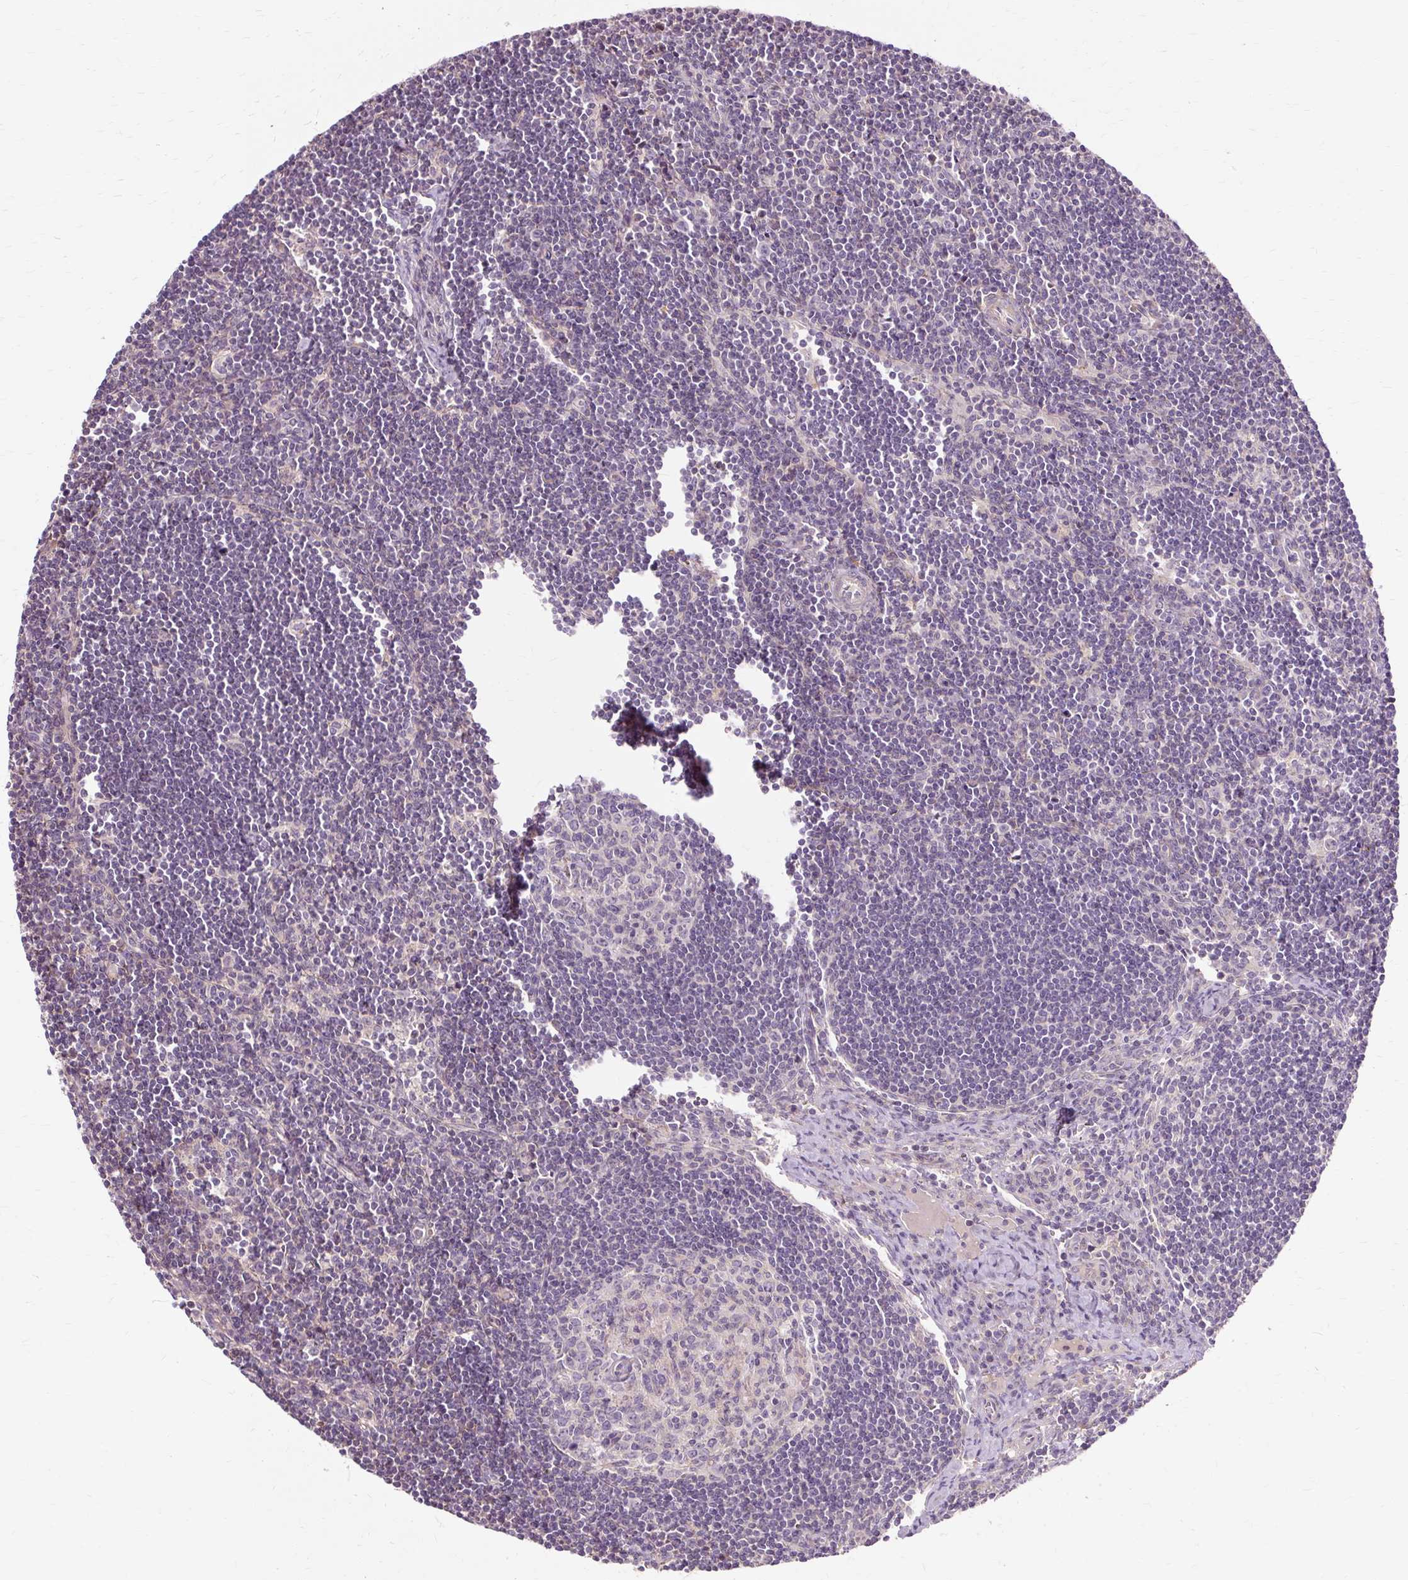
{"staining": {"intensity": "negative", "quantity": "none", "location": "none"}, "tissue": "lymph node", "cell_type": "Germinal center cells", "image_type": "normal", "snomed": [{"axis": "morphology", "description": "Normal tissue, NOS"}, {"axis": "topography", "description": "Lymph node"}], "caption": "This histopathology image is of unremarkable lymph node stained with immunohistochemistry to label a protein in brown with the nuclei are counter-stained blue. There is no positivity in germinal center cells. (Immunohistochemistry, brightfield microscopy, high magnification).", "gene": "TSPAN8", "patient": {"sex": "female", "age": 29}}